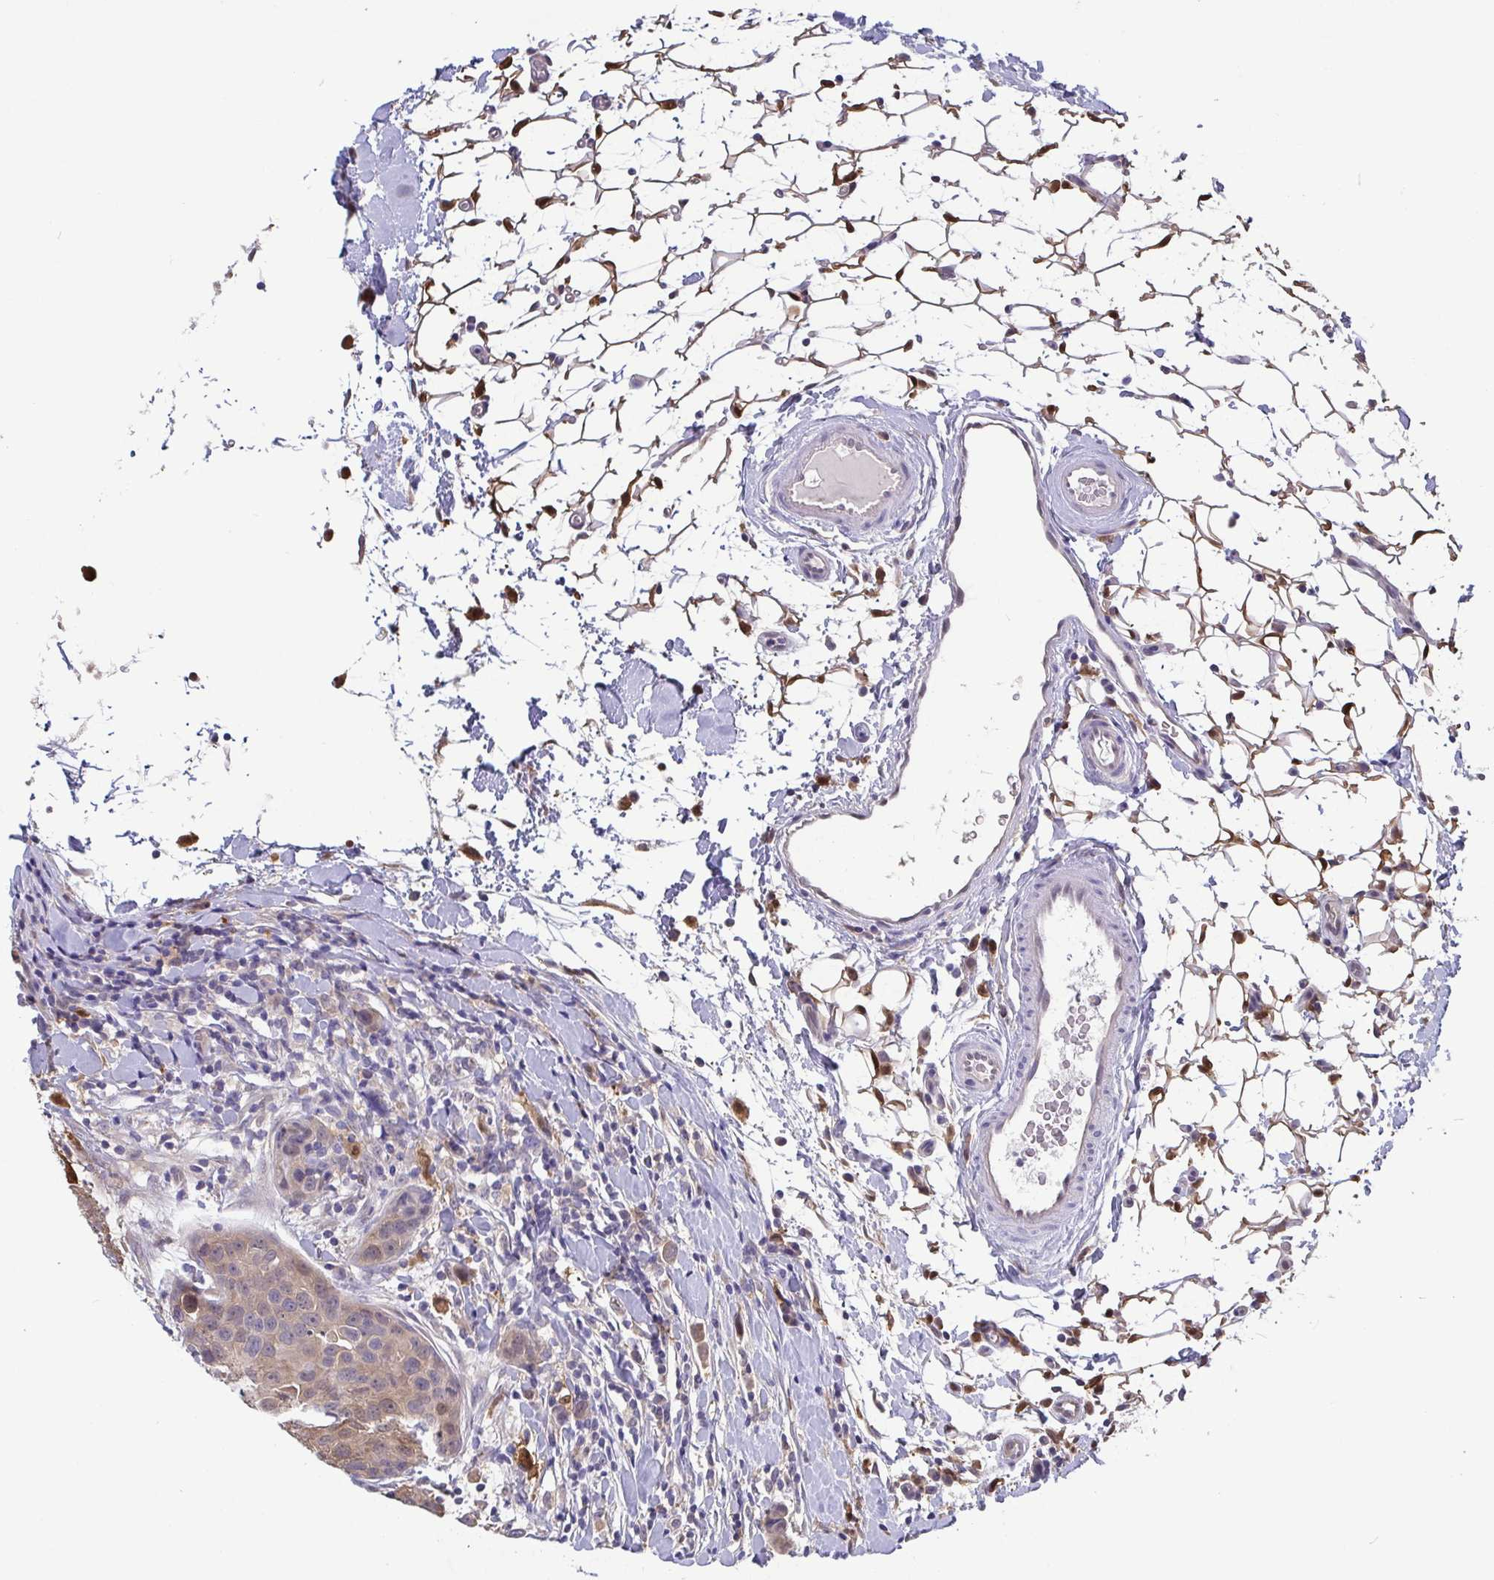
{"staining": {"intensity": "weak", "quantity": ">75%", "location": "cytoplasmic/membranous,nuclear"}, "tissue": "breast cancer", "cell_type": "Tumor cells", "image_type": "cancer", "snomed": [{"axis": "morphology", "description": "Duct carcinoma"}, {"axis": "topography", "description": "Breast"}], "caption": "This is a histology image of immunohistochemistry staining of breast cancer (invasive ductal carcinoma), which shows weak positivity in the cytoplasmic/membranous and nuclear of tumor cells.", "gene": "IDH1", "patient": {"sex": "female", "age": 24}}